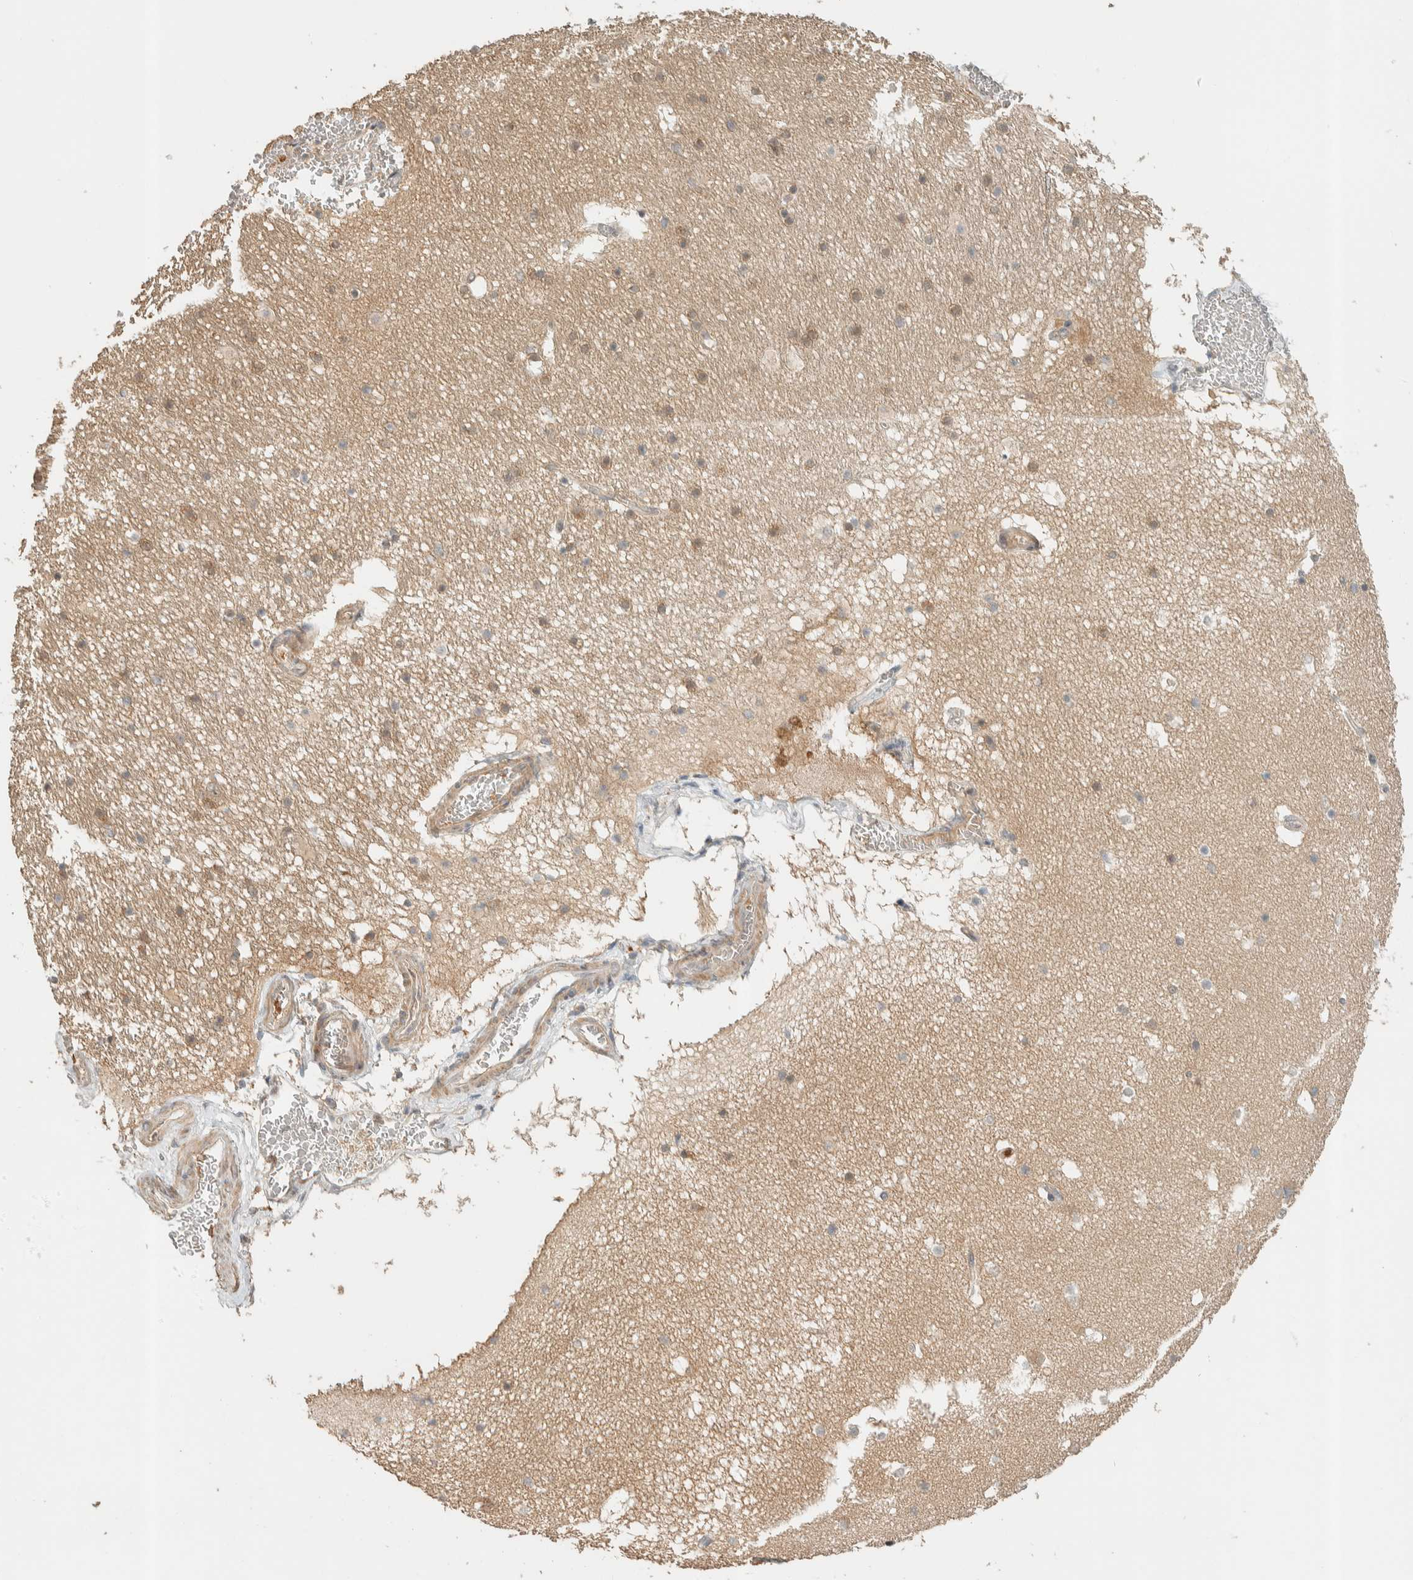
{"staining": {"intensity": "weak", "quantity": "<25%", "location": "cytoplasmic/membranous,nuclear"}, "tissue": "hippocampus", "cell_type": "Glial cells", "image_type": "normal", "snomed": [{"axis": "morphology", "description": "Normal tissue, NOS"}, {"axis": "topography", "description": "Hippocampus"}], "caption": "Histopathology image shows no protein expression in glial cells of benign hippocampus. (DAB immunohistochemistry visualized using brightfield microscopy, high magnification).", "gene": "ADSS2", "patient": {"sex": "male", "age": 45}}